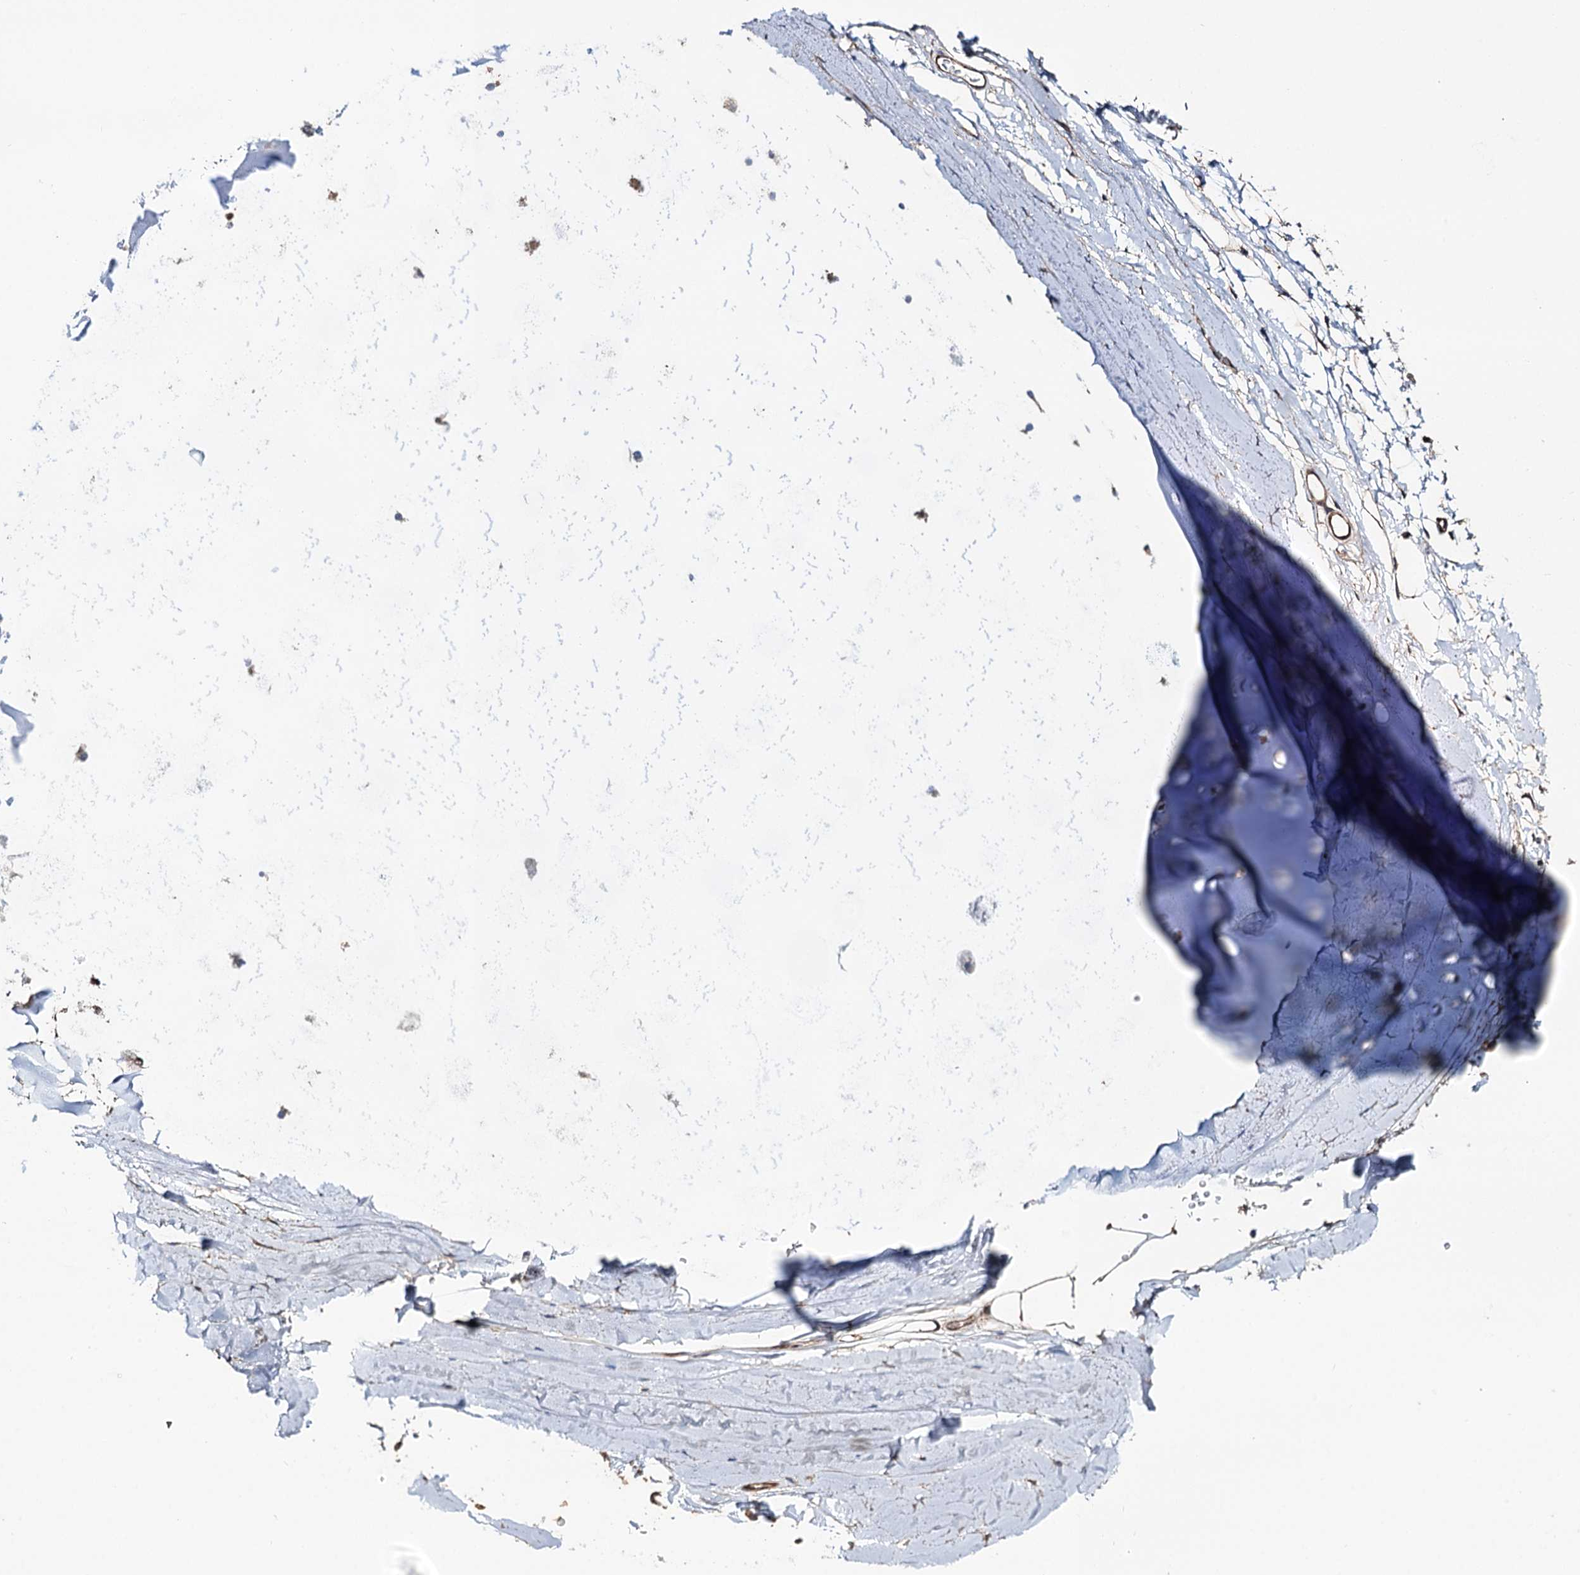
{"staining": {"intensity": "moderate", "quantity": ">75%", "location": "cytoplasmic/membranous"}, "tissue": "adipose tissue", "cell_type": "Adipocytes", "image_type": "normal", "snomed": [{"axis": "morphology", "description": "Normal tissue, NOS"}, {"axis": "topography", "description": "Lymph node"}, {"axis": "topography", "description": "Bronchus"}], "caption": "Human adipose tissue stained with a brown dye reveals moderate cytoplasmic/membranous positive expression in approximately >75% of adipocytes.", "gene": "PTDSS2", "patient": {"sex": "male", "age": 63}}